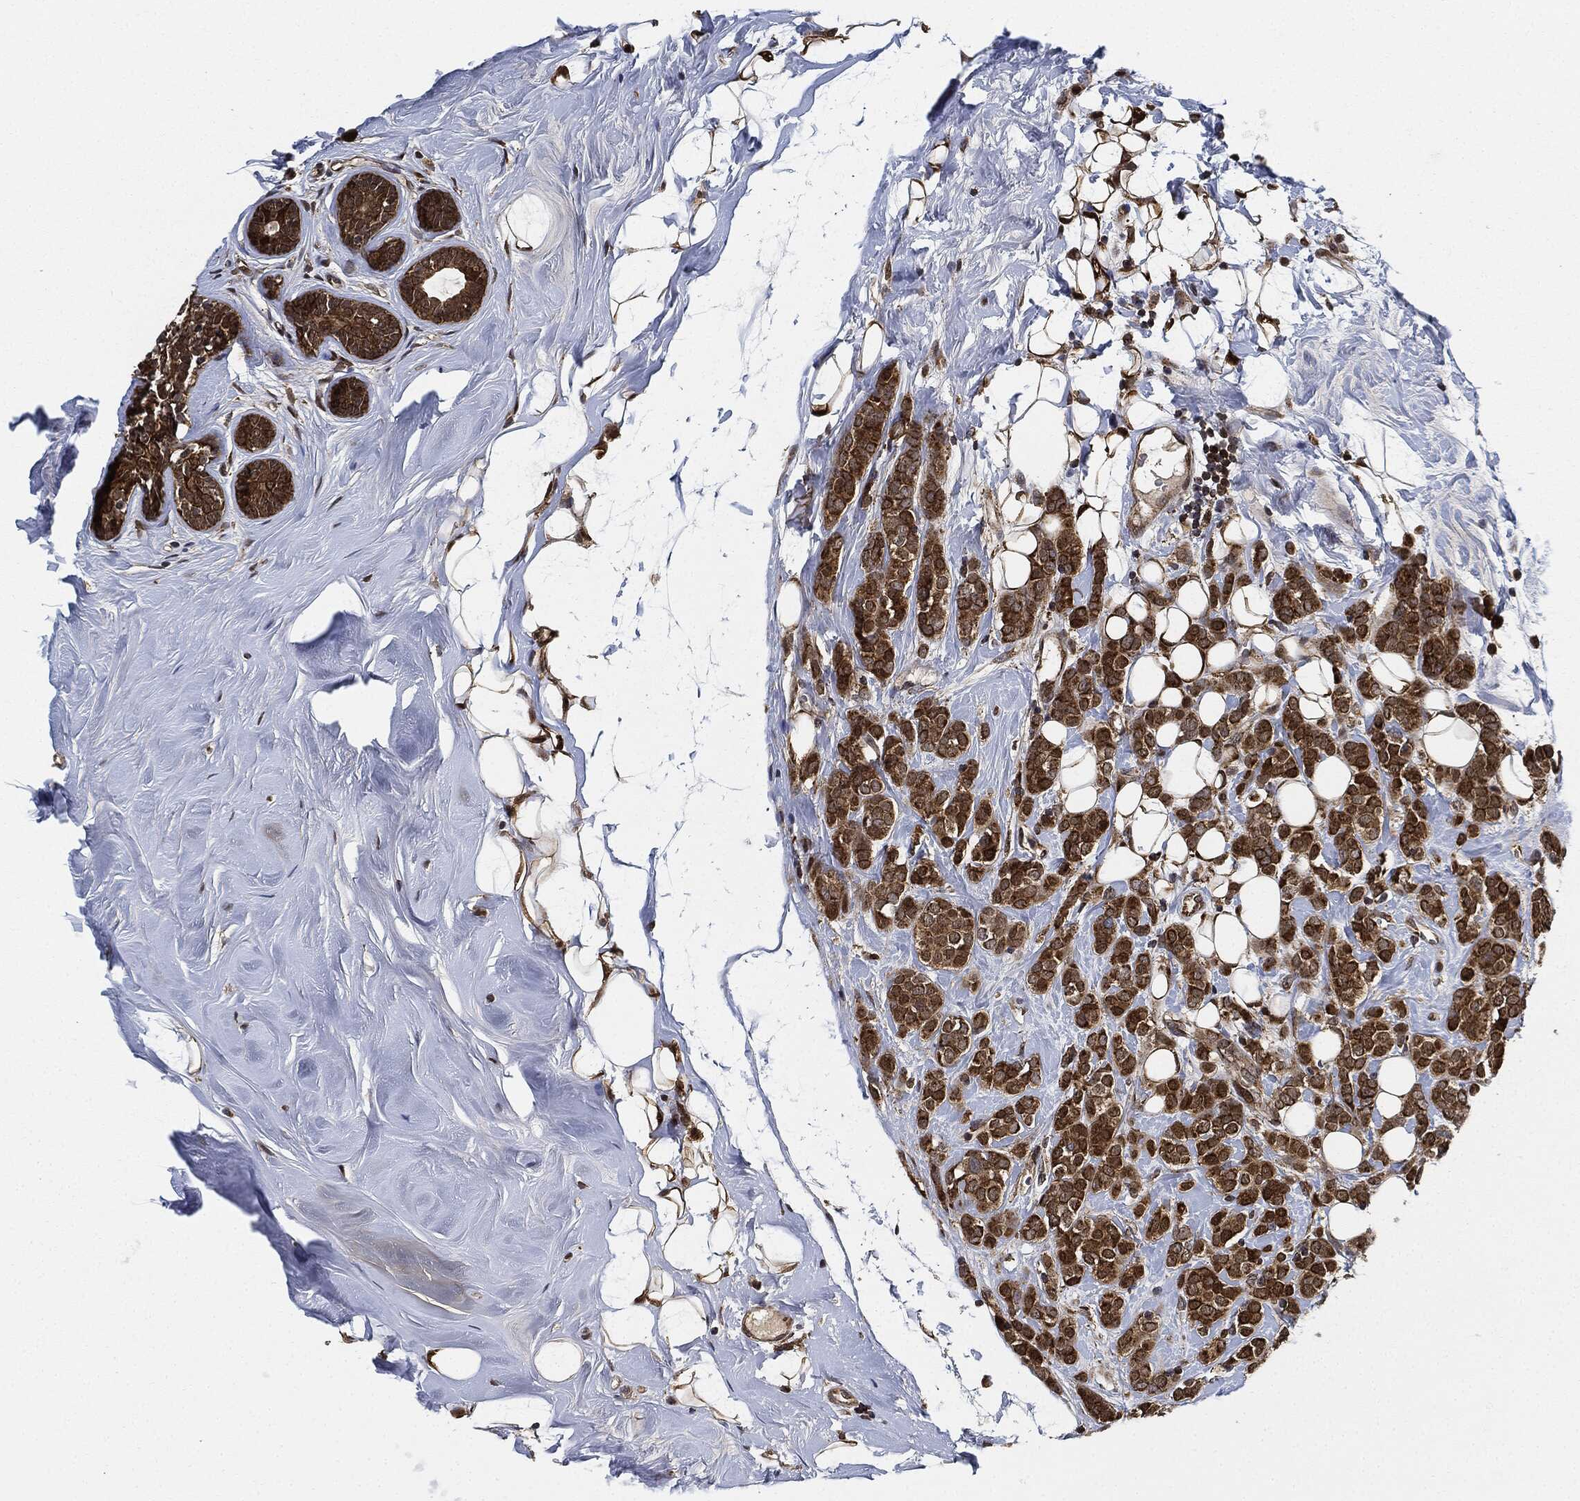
{"staining": {"intensity": "moderate", "quantity": ">75%", "location": "cytoplasmic/membranous"}, "tissue": "breast cancer", "cell_type": "Tumor cells", "image_type": "cancer", "snomed": [{"axis": "morphology", "description": "Lobular carcinoma"}, {"axis": "topography", "description": "Breast"}], "caption": "A medium amount of moderate cytoplasmic/membranous staining is seen in about >75% of tumor cells in breast cancer tissue. (IHC, brightfield microscopy, high magnification).", "gene": "RNASEL", "patient": {"sex": "female", "age": 49}}